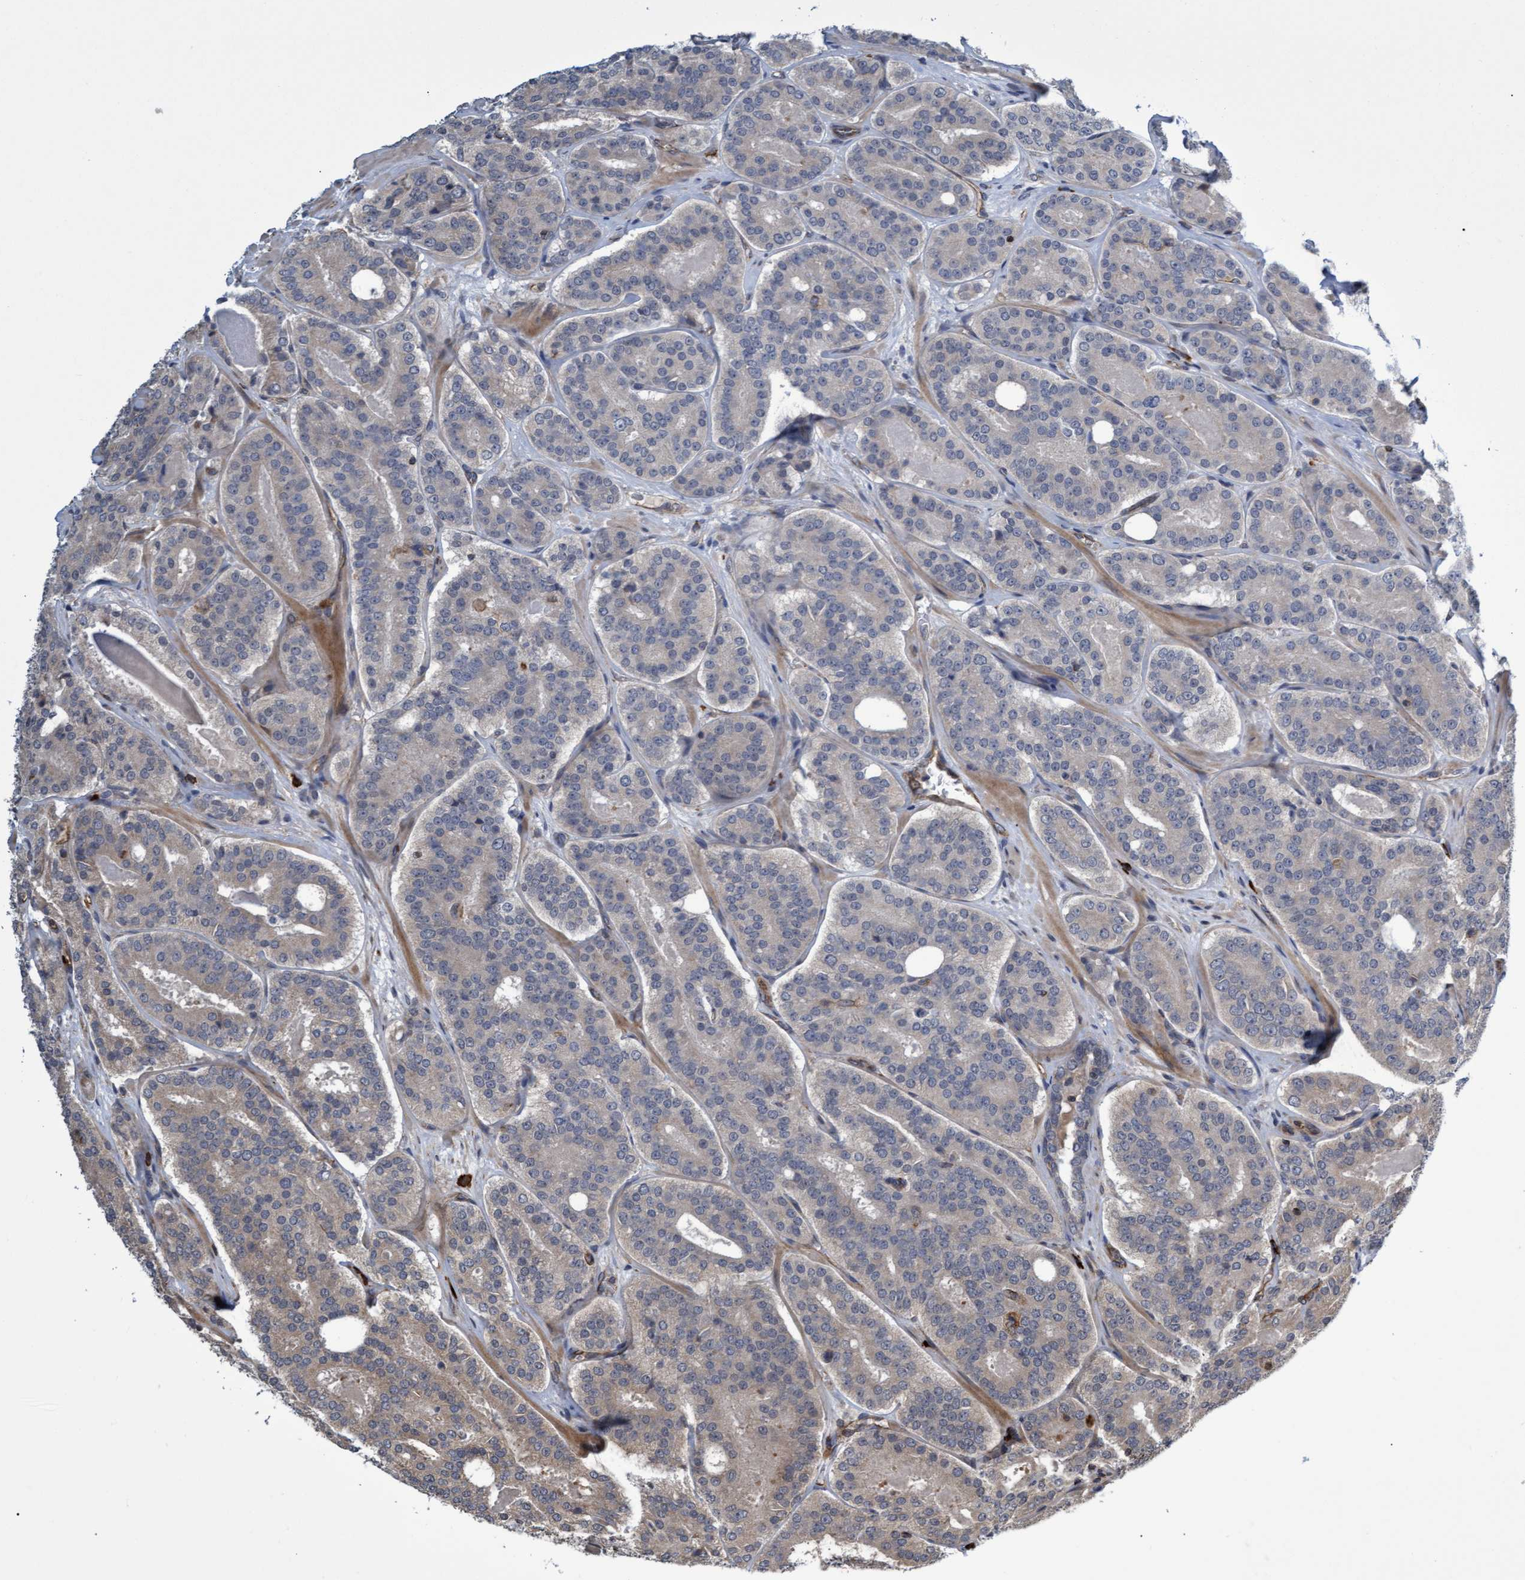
{"staining": {"intensity": "moderate", "quantity": "<25%", "location": "cytoplasmic/membranous"}, "tissue": "prostate cancer", "cell_type": "Tumor cells", "image_type": "cancer", "snomed": [{"axis": "morphology", "description": "Adenocarcinoma, High grade"}, {"axis": "topography", "description": "Prostate"}], "caption": "Prostate high-grade adenocarcinoma tissue demonstrates moderate cytoplasmic/membranous positivity in about <25% of tumor cells (IHC, brightfield microscopy, high magnification).", "gene": "TNFRSF10B", "patient": {"sex": "male", "age": 60}}